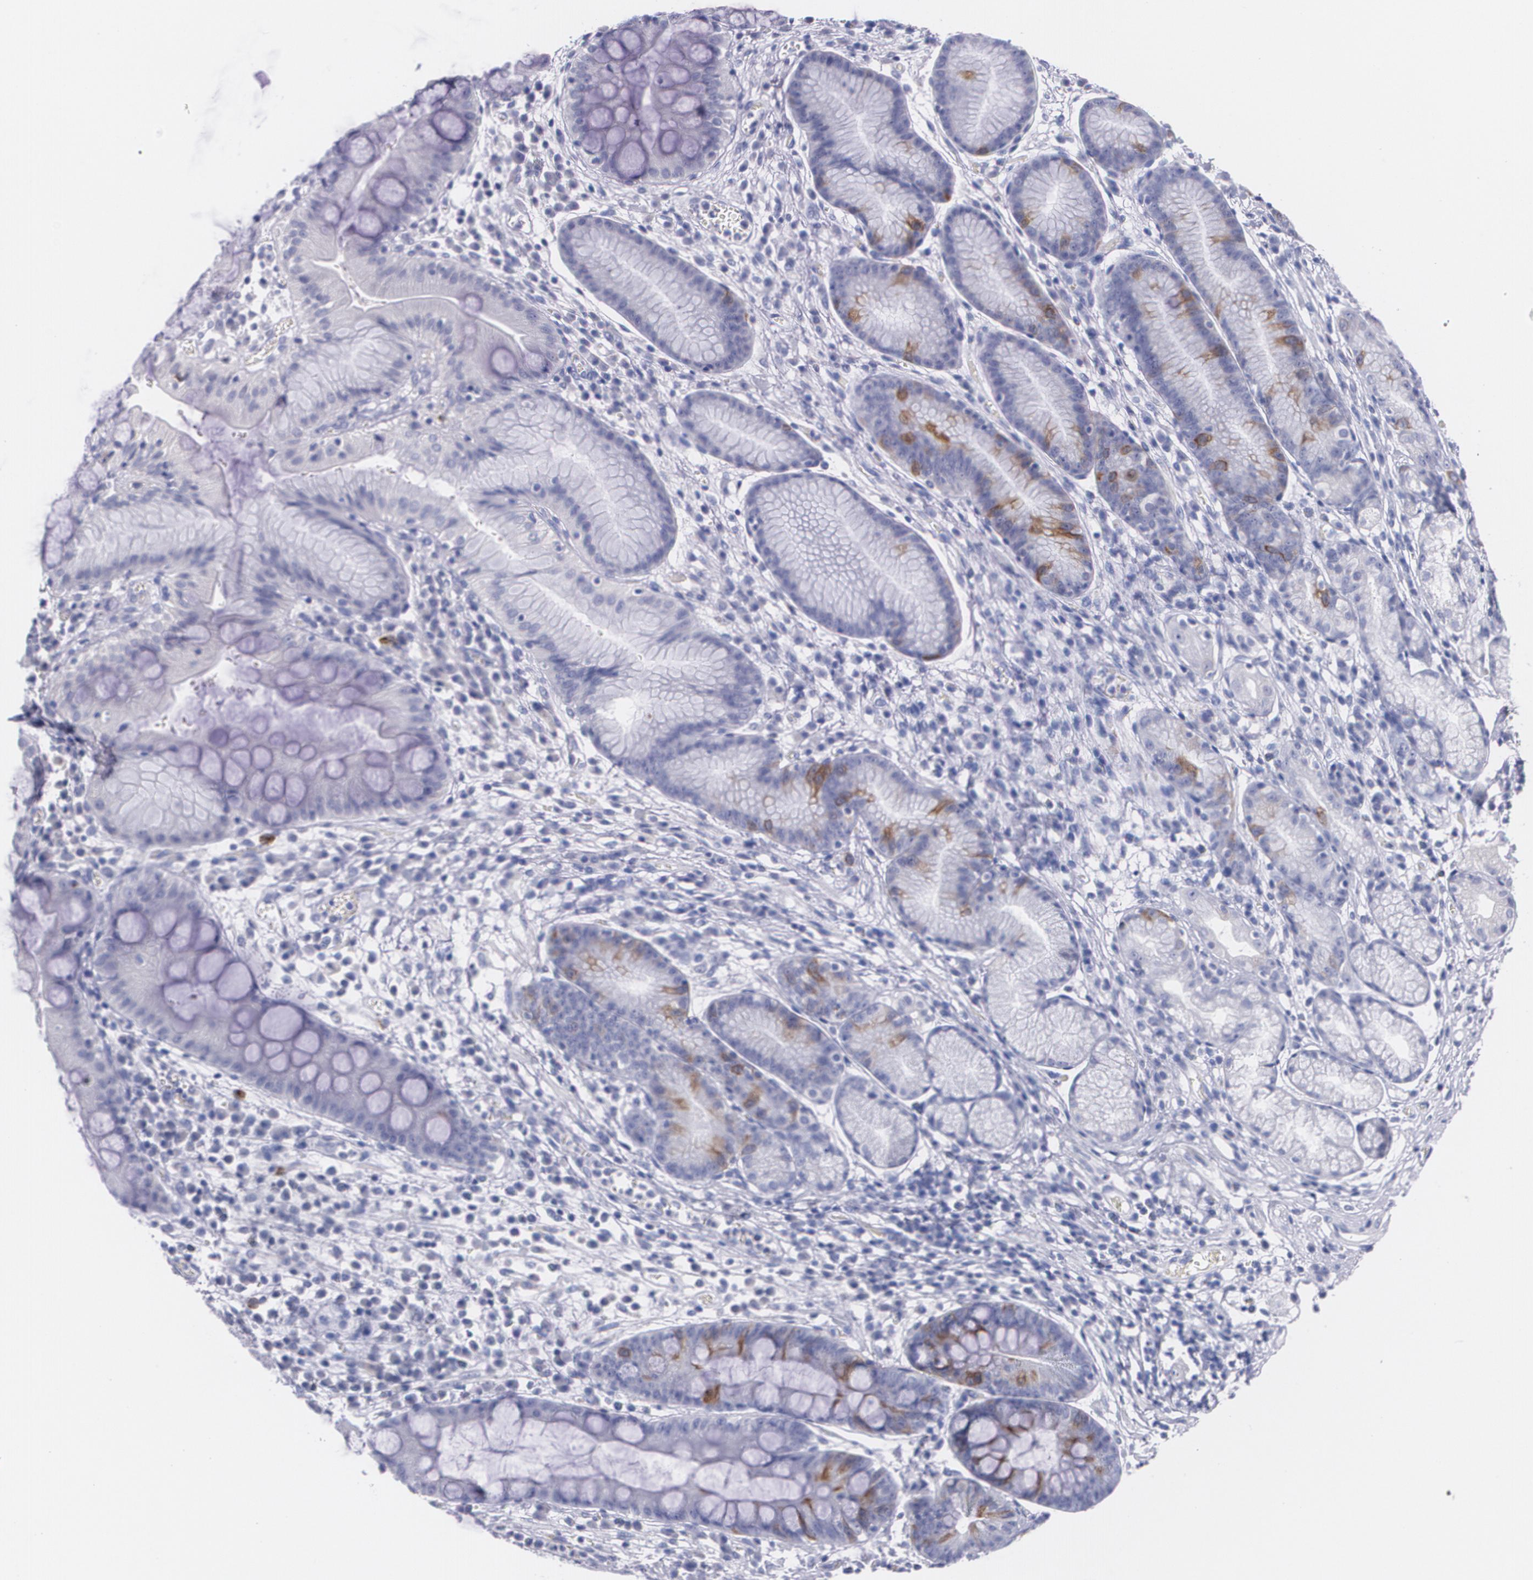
{"staining": {"intensity": "strong", "quantity": "<25%", "location": "cytoplasmic/membranous"}, "tissue": "stomach", "cell_type": "Glandular cells", "image_type": "normal", "snomed": [{"axis": "morphology", "description": "Normal tissue, NOS"}, {"axis": "morphology", "description": "Inflammation, NOS"}, {"axis": "topography", "description": "Stomach, lower"}], "caption": "Stomach stained with immunohistochemistry (IHC) displays strong cytoplasmic/membranous expression in approximately <25% of glandular cells. (Brightfield microscopy of DAB IHC at high magnification).", "gene": "HMMR", "patient": {"sex": "male", "age": 59}}